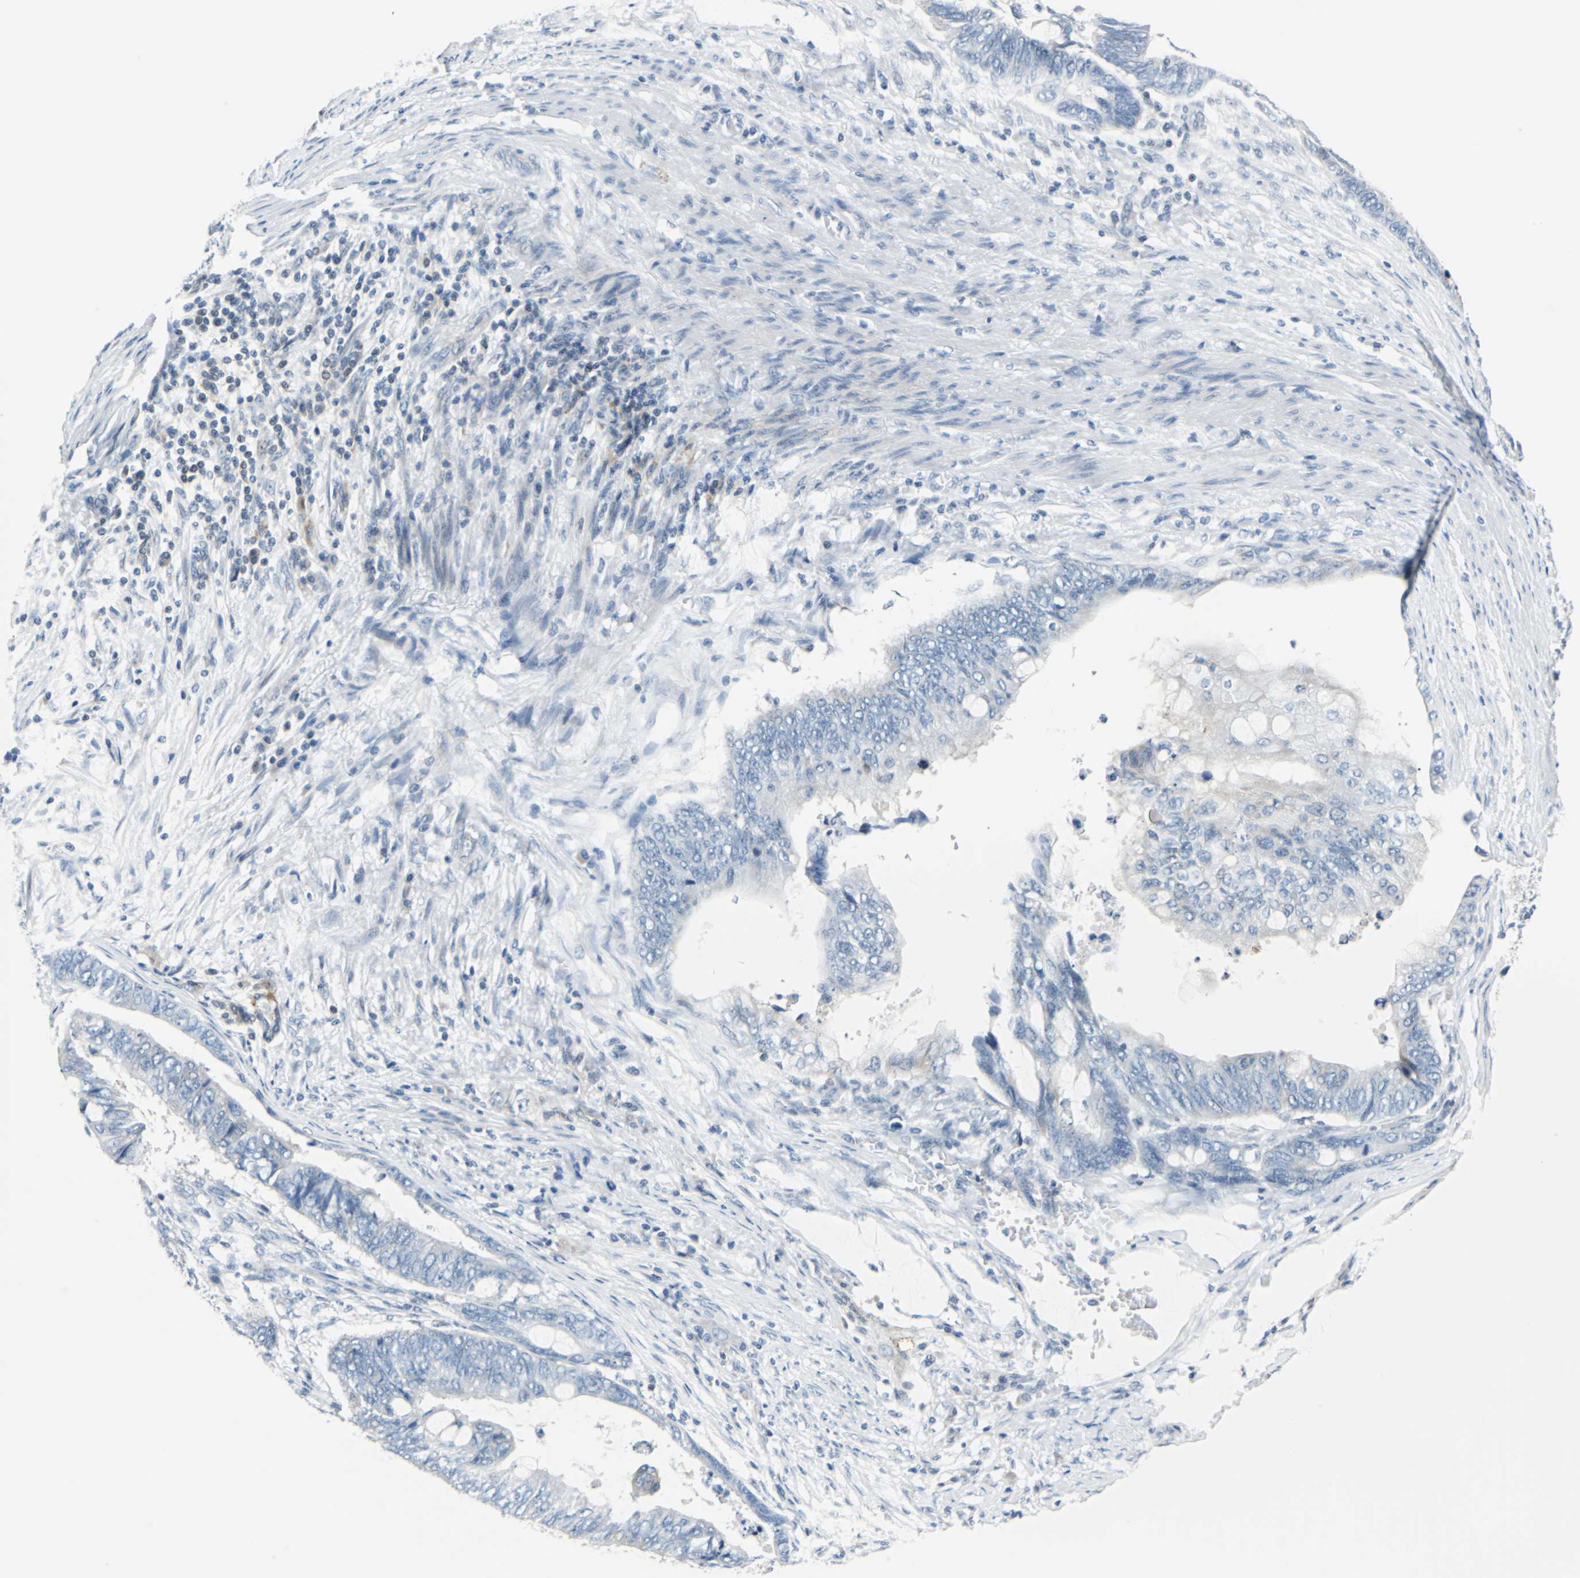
{"staining": {"intensity": "negative", "quantity": "none", "location": "none"}, "tissue": "colorectal cancer", "cell_type": "Tumor cells", "image_type": "cancer", "snomed": [{"axis": "morphology", "description": "Normal tissue, NOS"}, {"axis": "morphology", "description": "Adenocarcinoma, NOS"}, {"axis": "topography", "description": "Rectum"}, {"axis": "topography", "description": "Peripheral nerve tissue"}], "caption": "An immunohistochemistry image of colorectal cancer (adenocarcinoma) is shown. There is no staining in tumor cells of colorectal cancer (adenocarcinoma).", "gene": "HCFC2", "patient": {"sex": "male", "age": 92}}